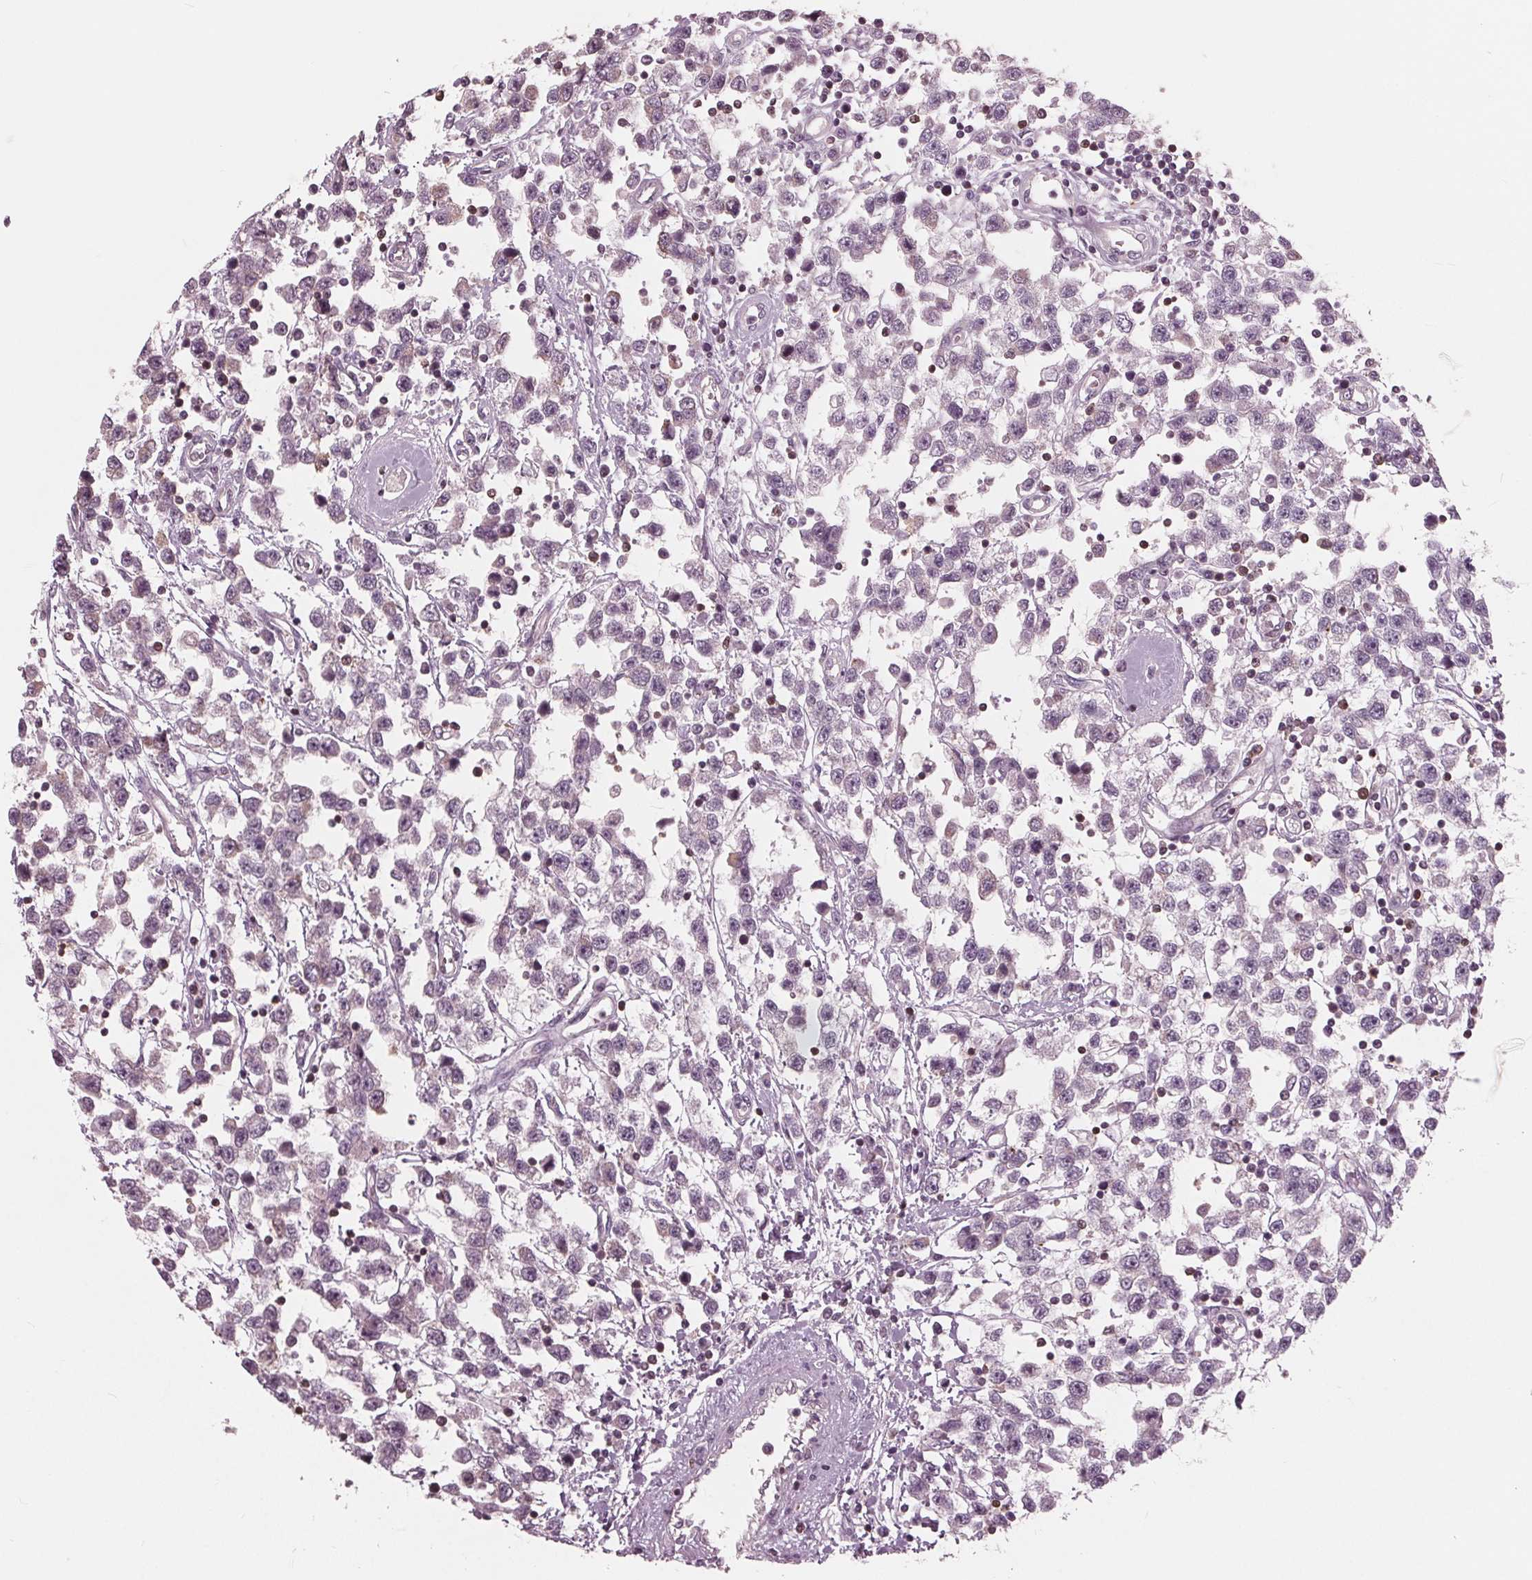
{"staining": {"intensity": "negative", "quantity": "none", "location": "none"}, "tissue": "testis cancer", "cell_type": "Tumor cells", "image_type": "cancer", "snomed": [{"axis": "morphology", "description": "Seminoma, NOS"}, {"axis": "topography", "description": "Testis"}], "caption": "DAB (3,3'-diaminobenzidine) immunohistochemical staining of human testis cancer reveals no significant positivity in tumor cells.", "gene": "ING3", "patient": {"sex": "male", "age": 34}}